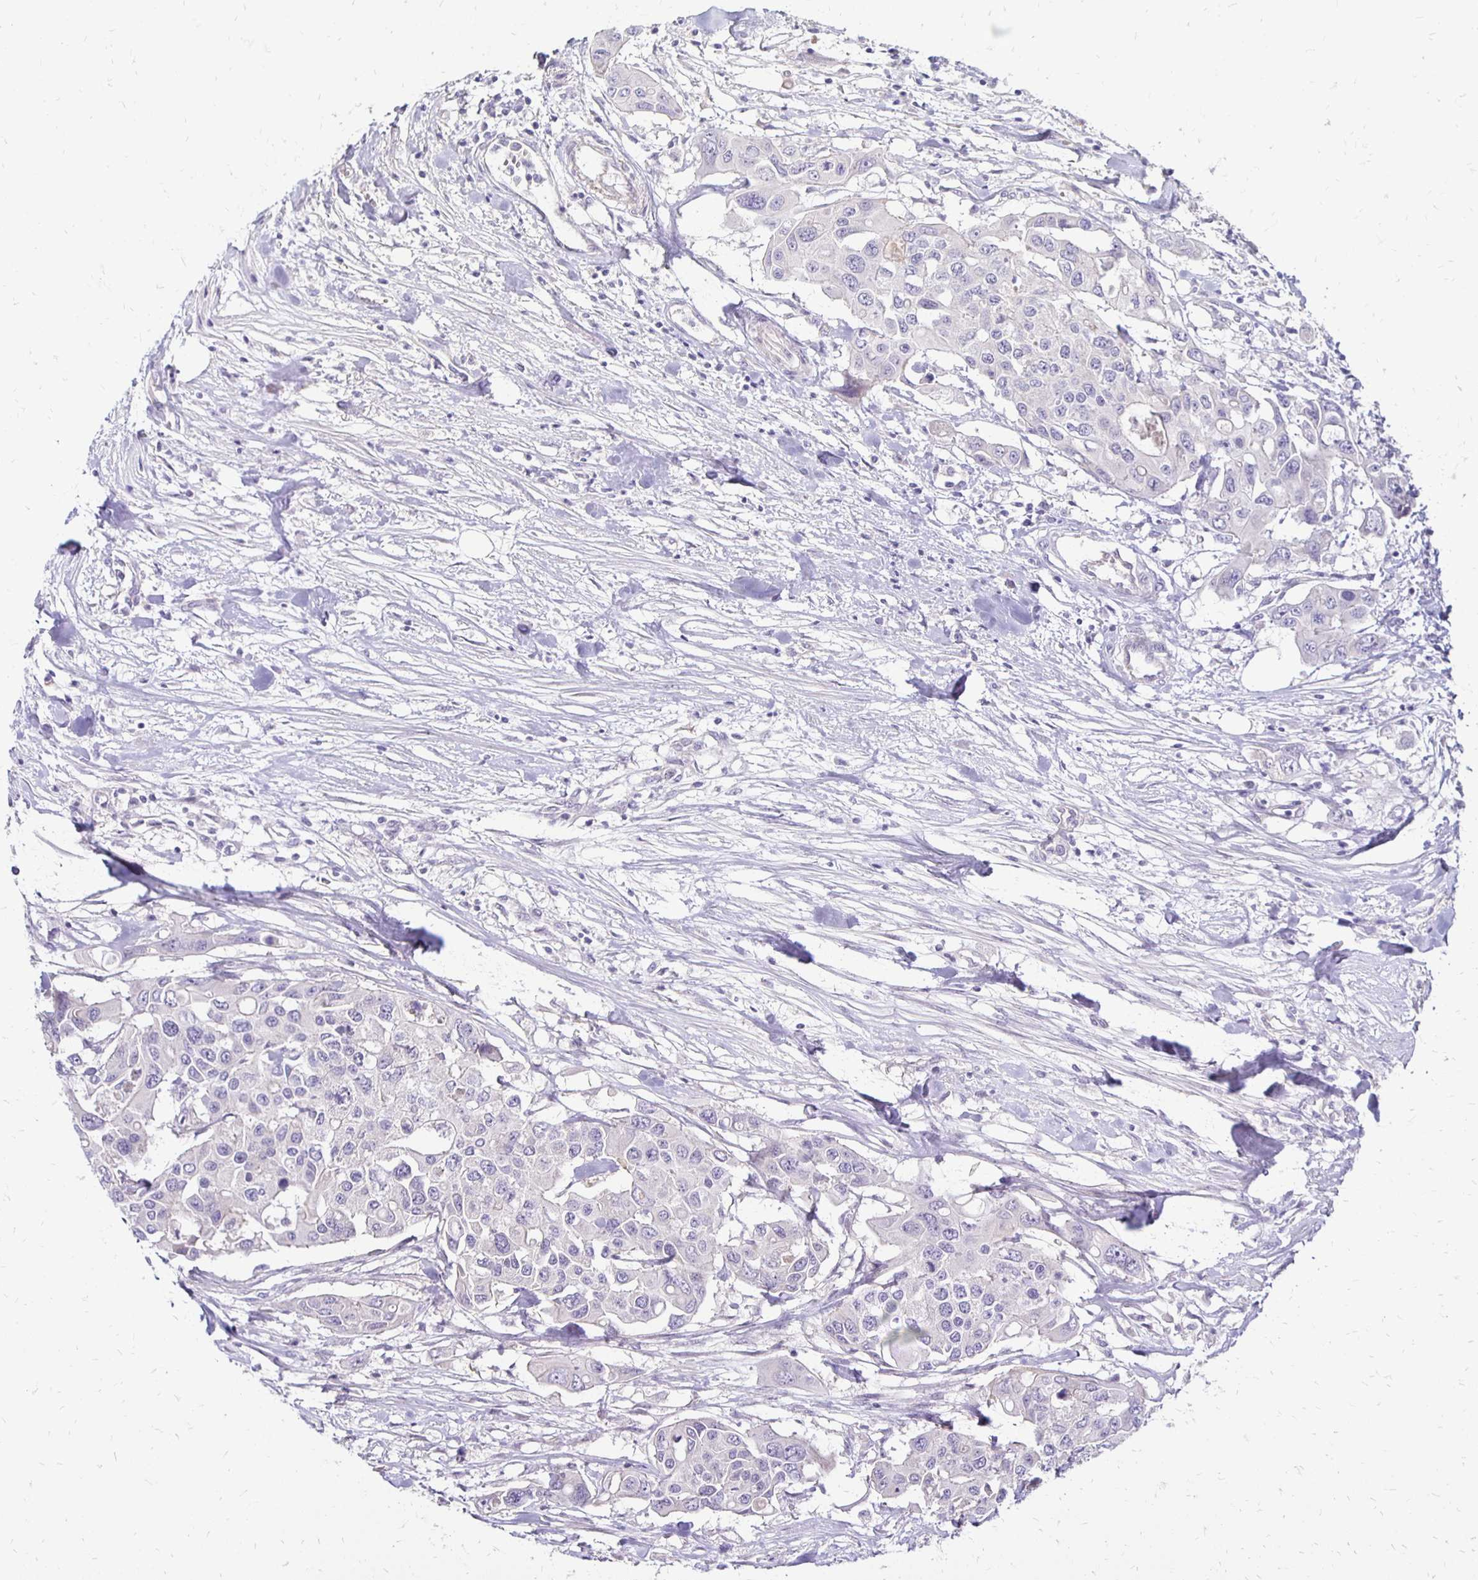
{"staining": {"intensity": "negative", "quantity": "none", "location": "none"}, "tissue": "colorectal cancer", "cell_type": "Tumor cells", "image_type": "cancer", "snomed": [{"axis": "morphology", "description": "Adenocarcinoma, NOS"}, {"axis": "topography", "description": "Colon"}], "caption": "This is an immunohistochemistry (IHC) image of adenocarcinoma (colorectal). There is no expression in tumor cells.", "gene": "KATNBL1", "patient": {"sex": "male", "age": 77}}